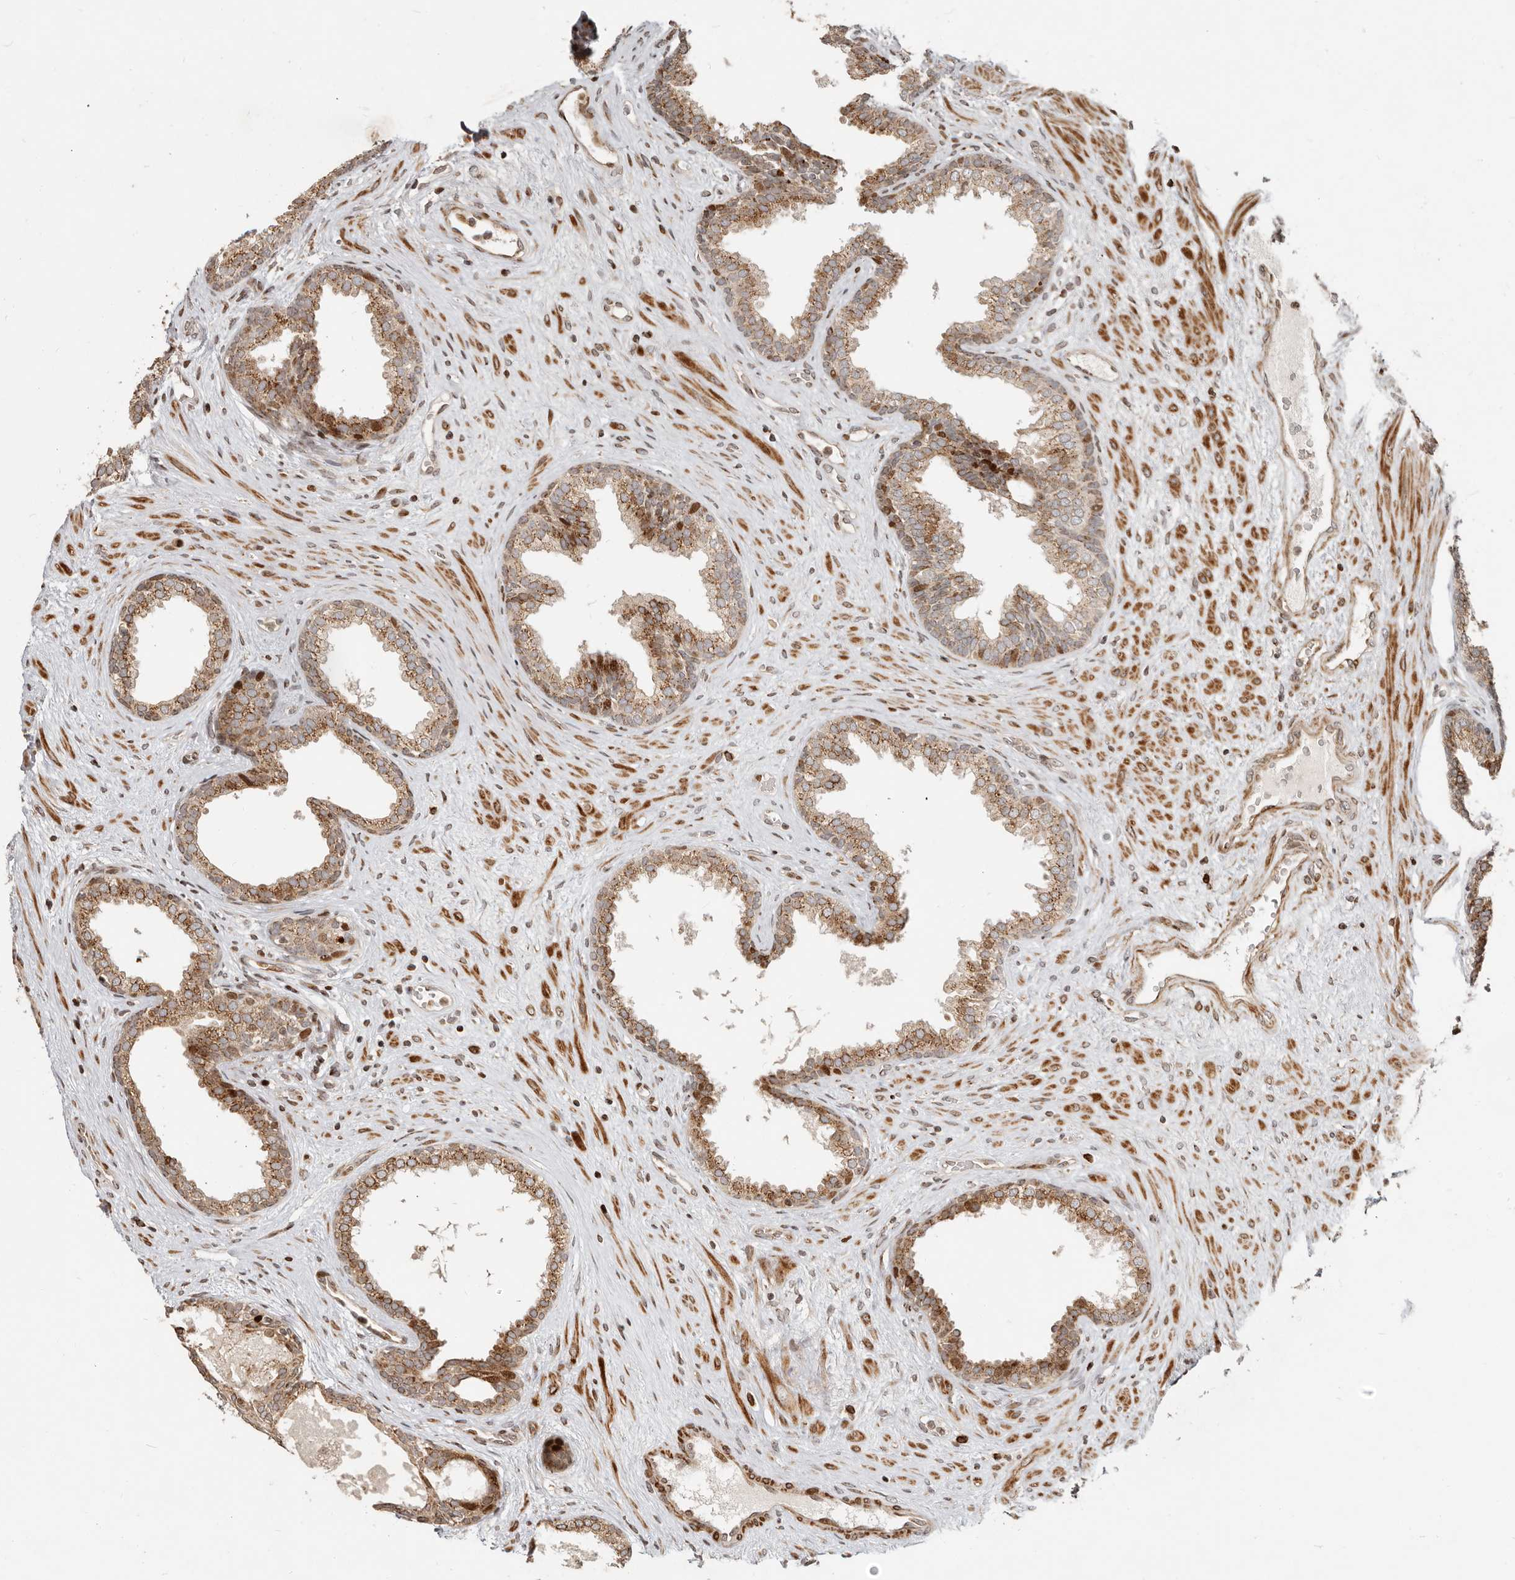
{"staining": {"intensity": "moderate", "quantity": ">75%", "location": "cytoplasmic/membranous"}, "tissue": "prostate", "cell_type": "Glandular cells", "image_type": "normal", "snomed": [{"axis": "morphology", "description": "Normal tissue, NOS"}, {"axis": "topography", "description": "Prostate"}], "caption": "Prostate stained with DAB immunohistochemistry exhibits medium levels of moderate cytoplasmic/membranous positivity in about >75% of glandular cells. Nuclei are stained in blue.", "gene": "TRIM4", "patient": {"sex": "male", "age": 76}}